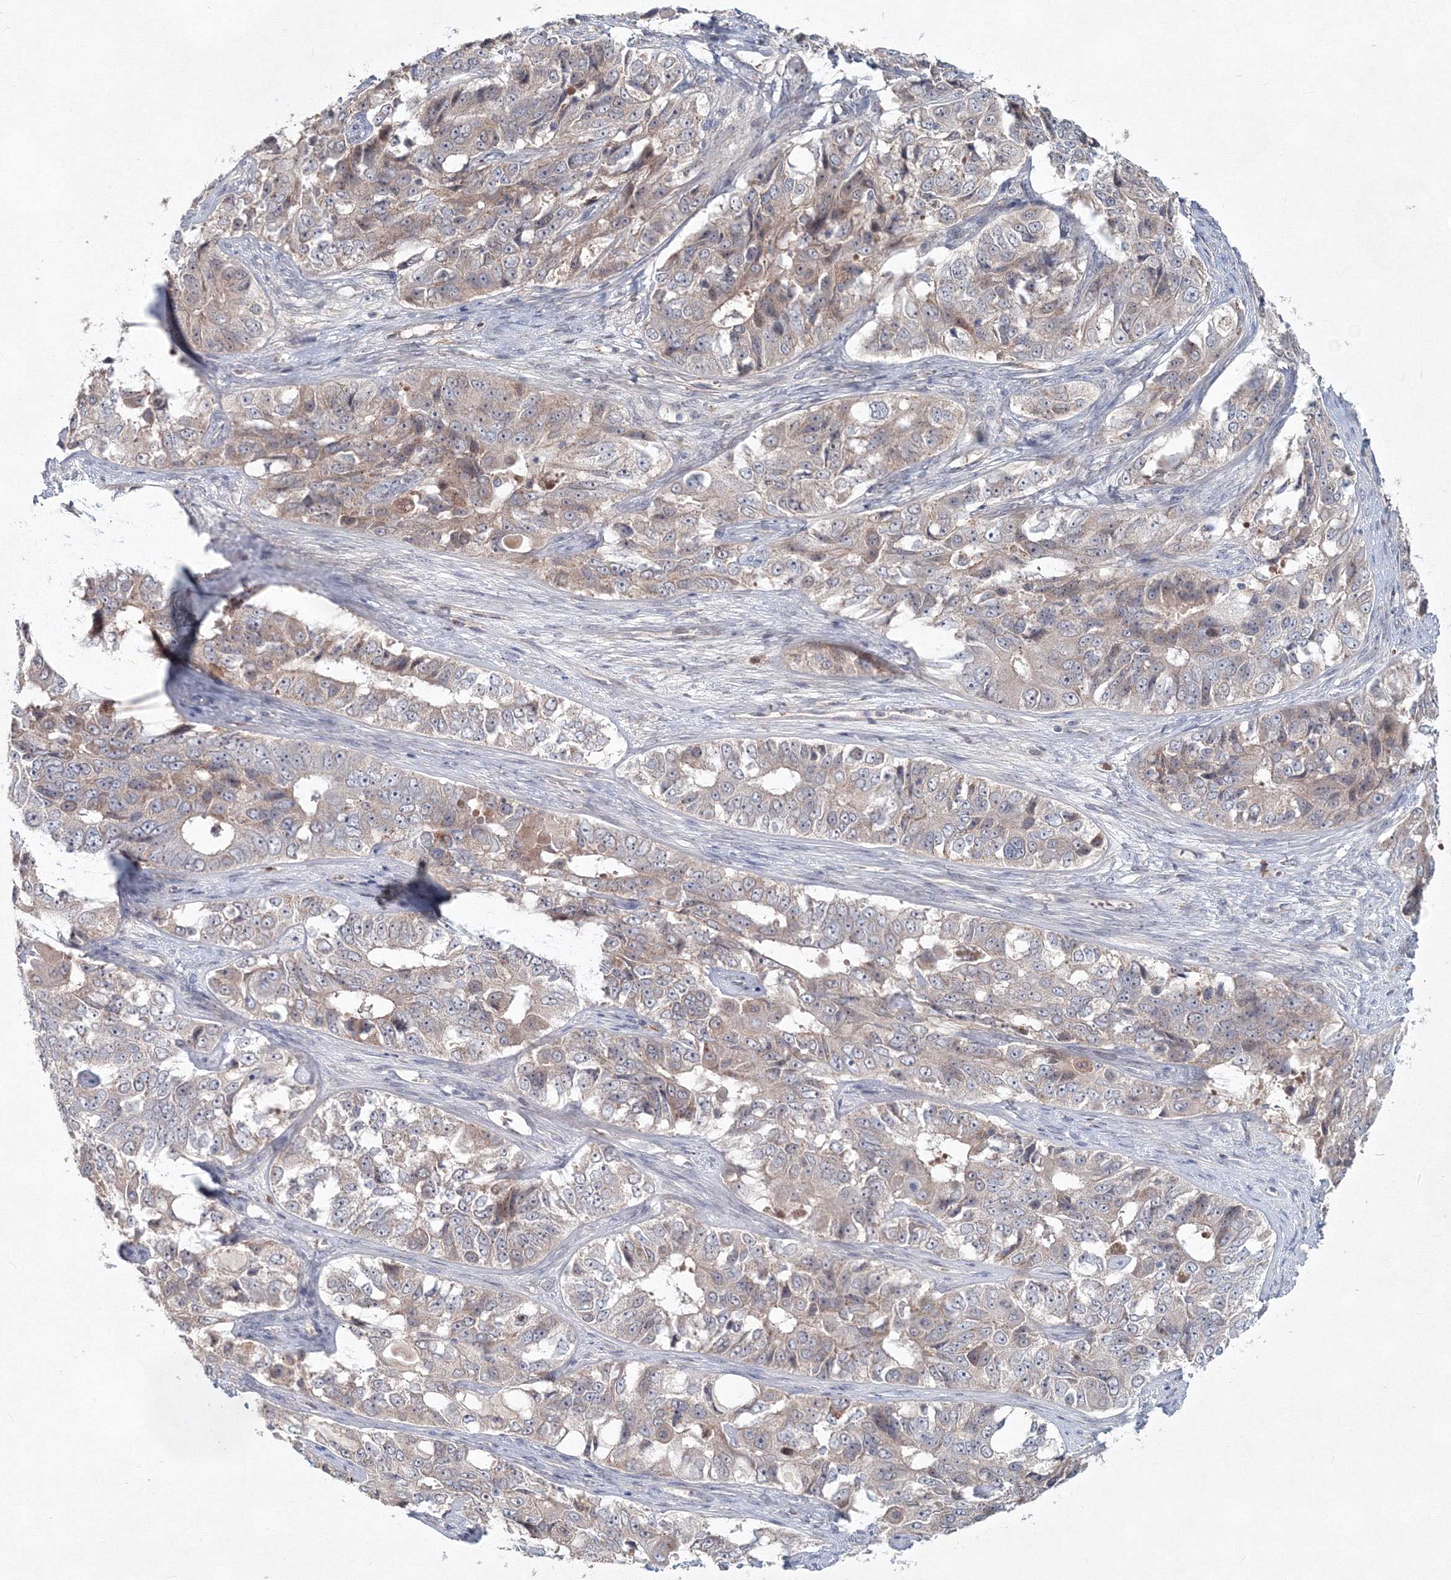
{"staining": {"intensity": "negative", "quantity": "none", "location": "none"}, "tissue": "ovarian cancer", "cell_type": "Tumor cells", "image_type": "cancer", "snomed": [{"axis": "morphology", "description": "Carcinoma, endometroid"}, {"axis": "topography", "description": "Ovary"}], "caption": "Protein analysis of ovarian cancer (endometroid carcinoma) demonstrates no significant expression in tumor cells.", "gene": "MKRN2", "patient": {"sex": "female", "age": 51}}